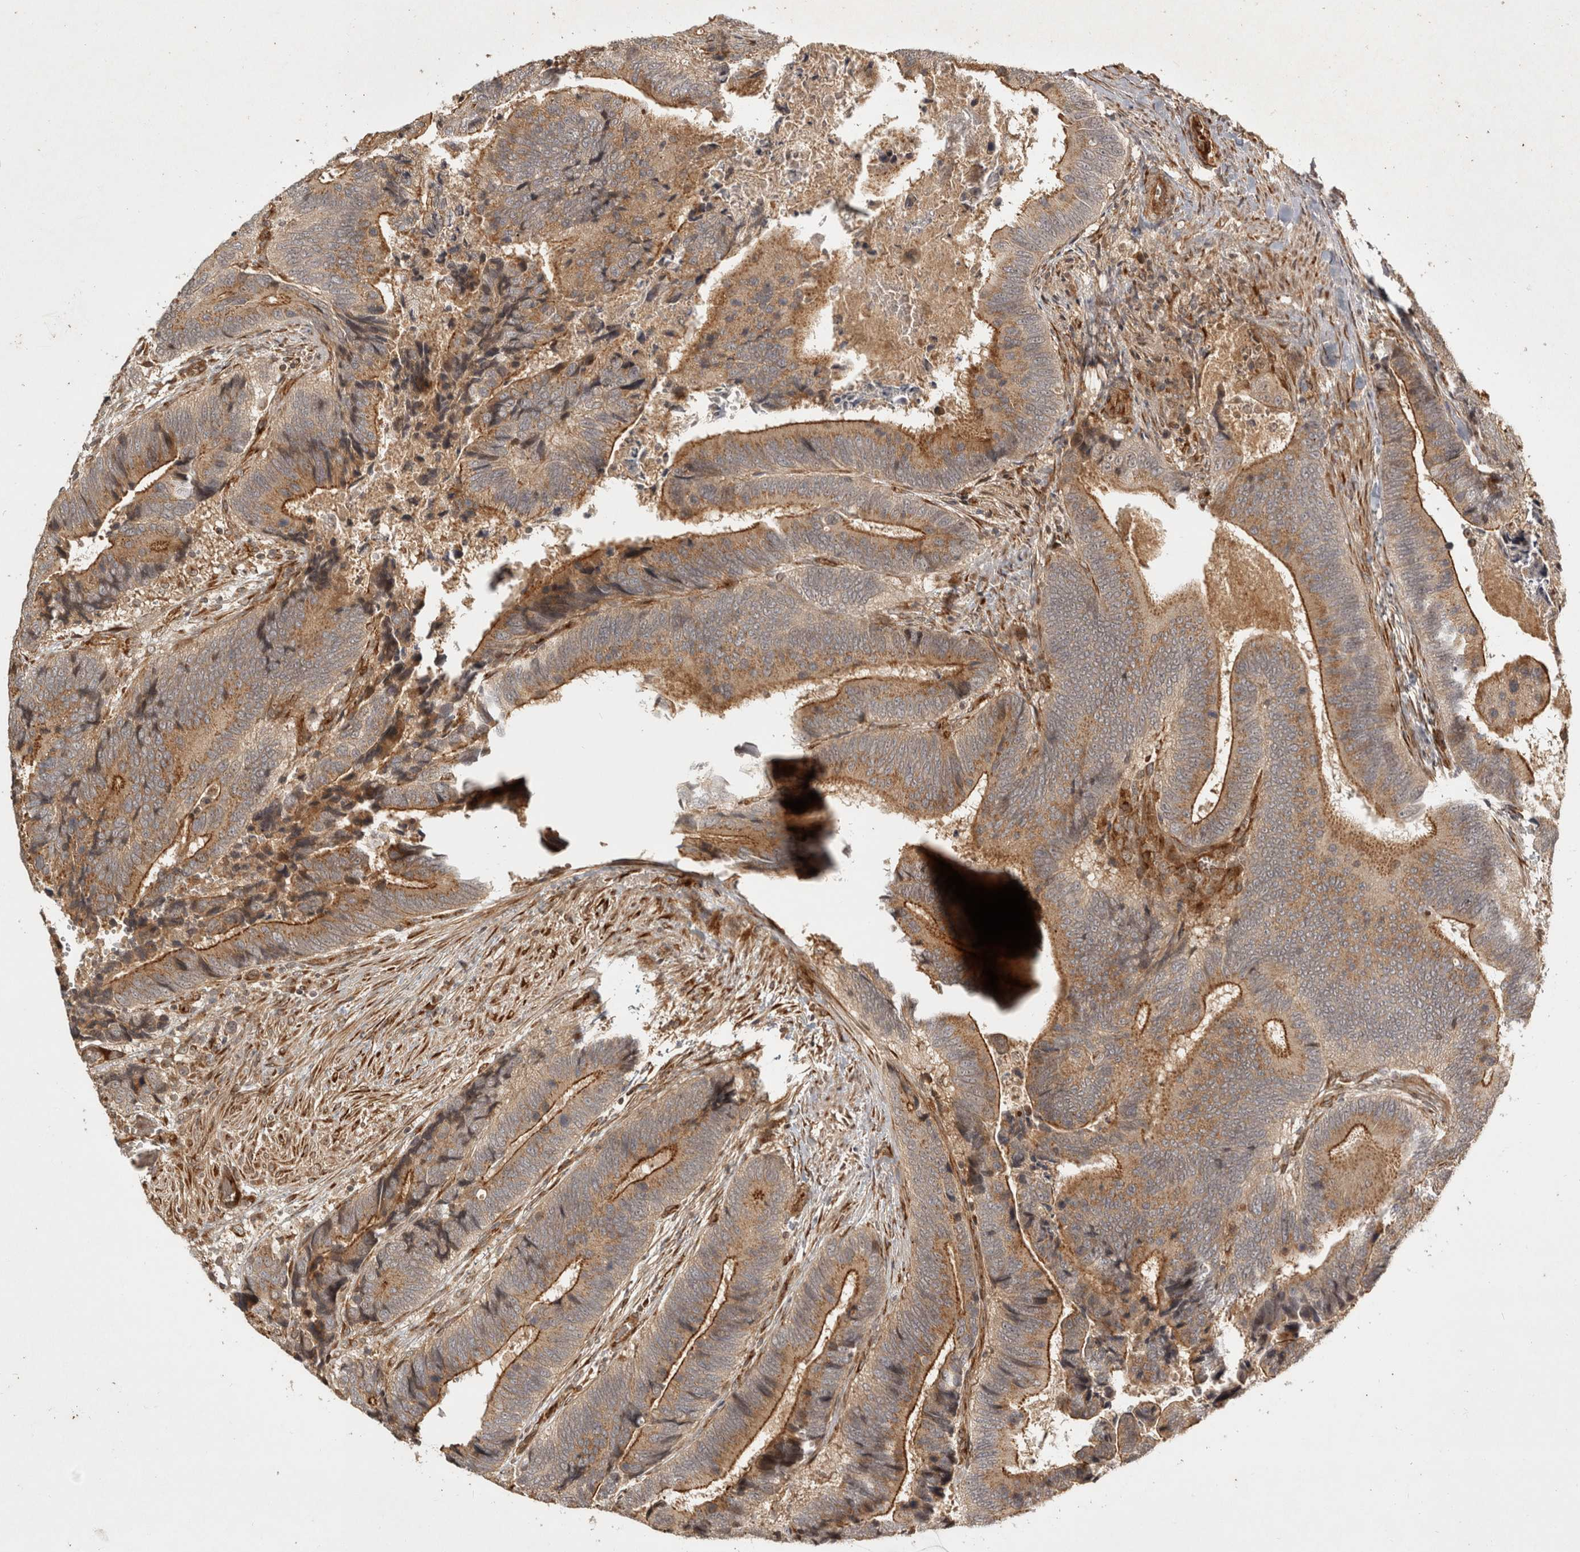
{"staining": {"intensity": "moderate", "quantity": ">75%", "location": "cytoplasmic/membranous"}, "tissue": "colorectal cancer", "cell_type": "Tumor cells", "image_type": "cancer", "snomed": [{"axis": "morphology", "description": "Inflammation, NOS"}, {"axis": "morphology", "description": "Adenocarcinoma, NOS"}, {"axis": "topography", "description": "Colon"}], "caption": "Immunohistochemistry (DAB) staining of human colorectal adenocarcinoma reveals moderate cytoplasmic/membranous protein staining in approximately >75% of tumor cells.", "gene": "CAMSAP2", "patient": {"sex": "male", "age": 72}}